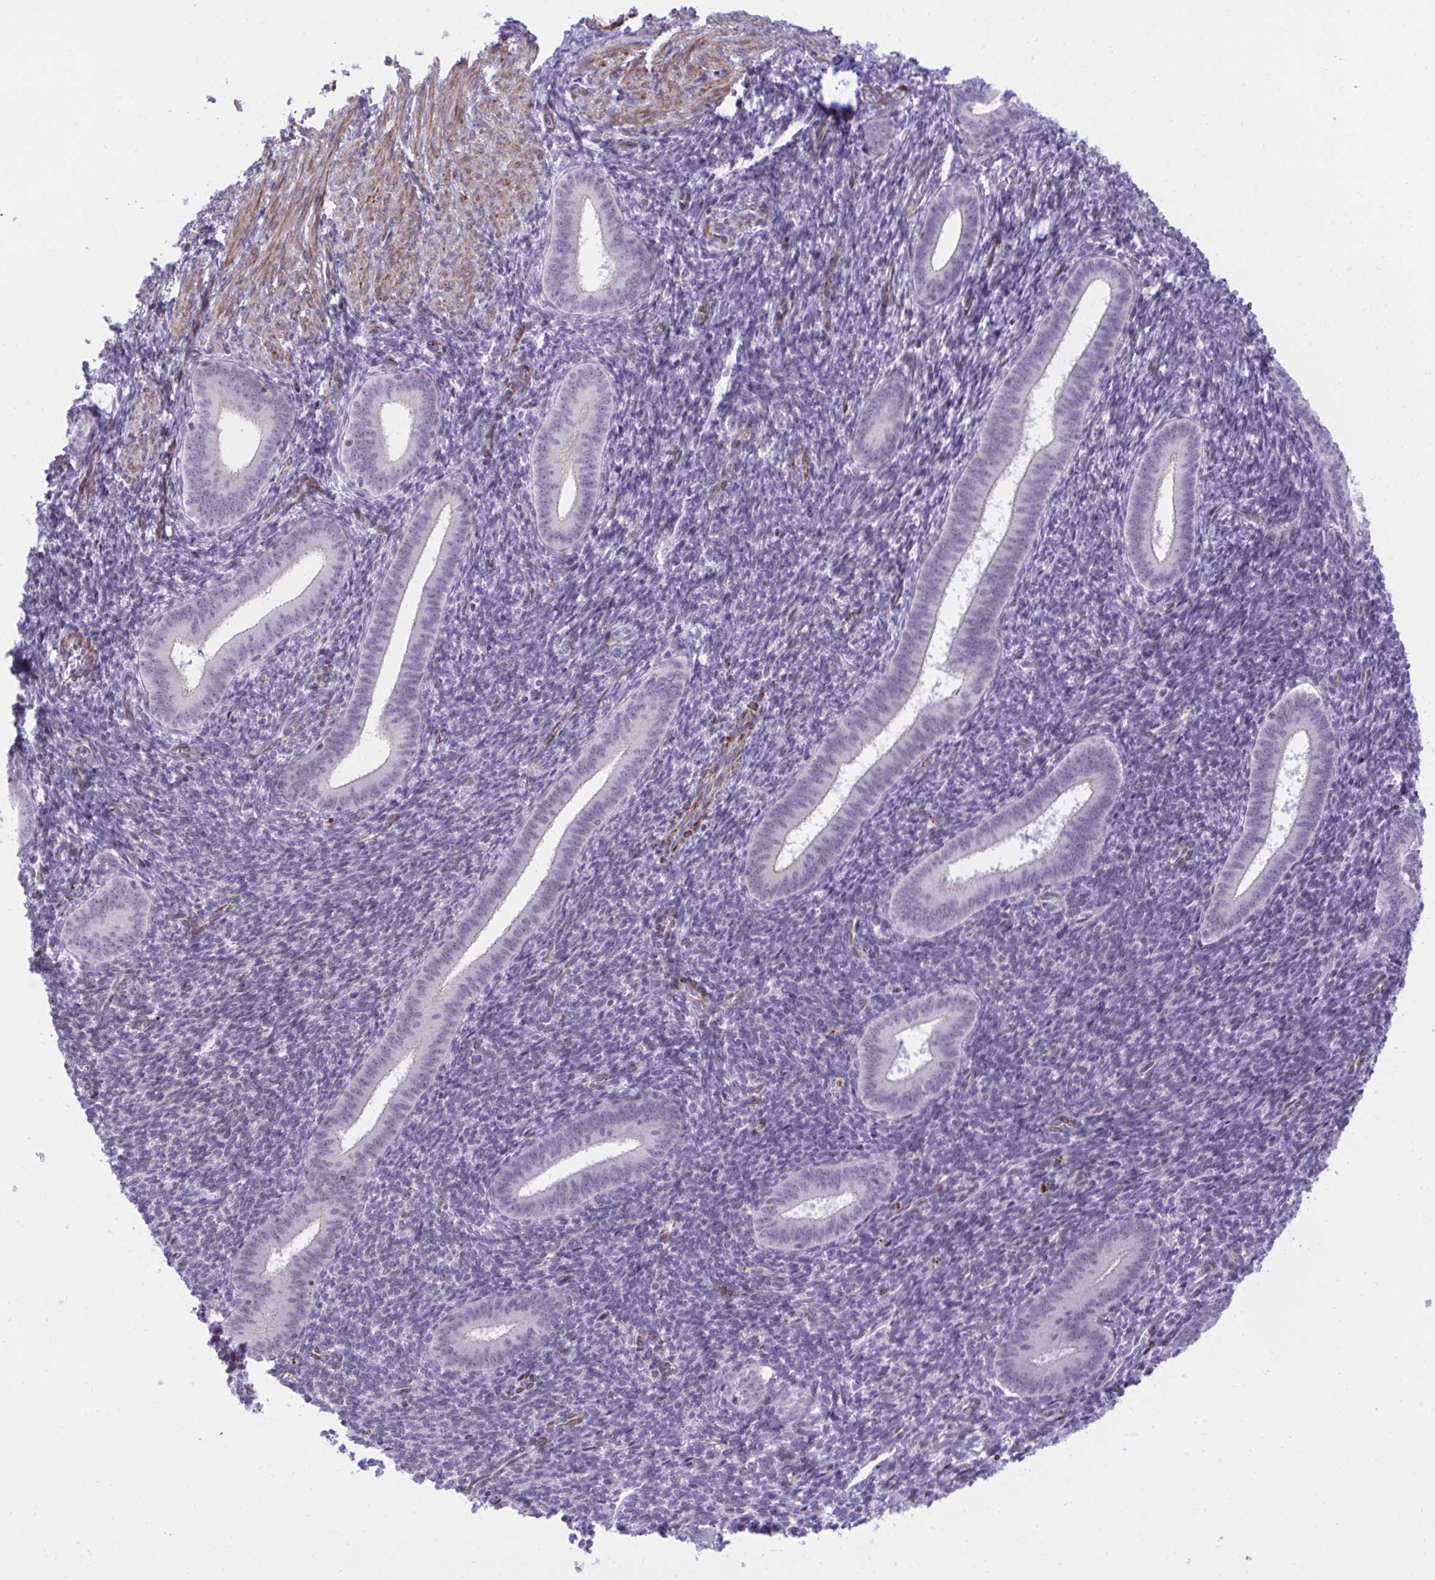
{"staining": {"intensity": "negative", "quantity": "none", "location": "none"}, "tissue": "endometrium", "cell_type": "Cells in endometrial stroma", "image_type": "normal", "snomed": [{"axis": "morphology", "description": "Normal tissue, NOS"}, {"axis": "topography", "description": "Endometrium"}], "caption": "High power microscopy image of an IHC micrograph of benign endometrium, revealing no significant positivity in cells in endometrial stroma.", "gene": "KCNN4", "patient": {"sex": "female", "age": 25}}